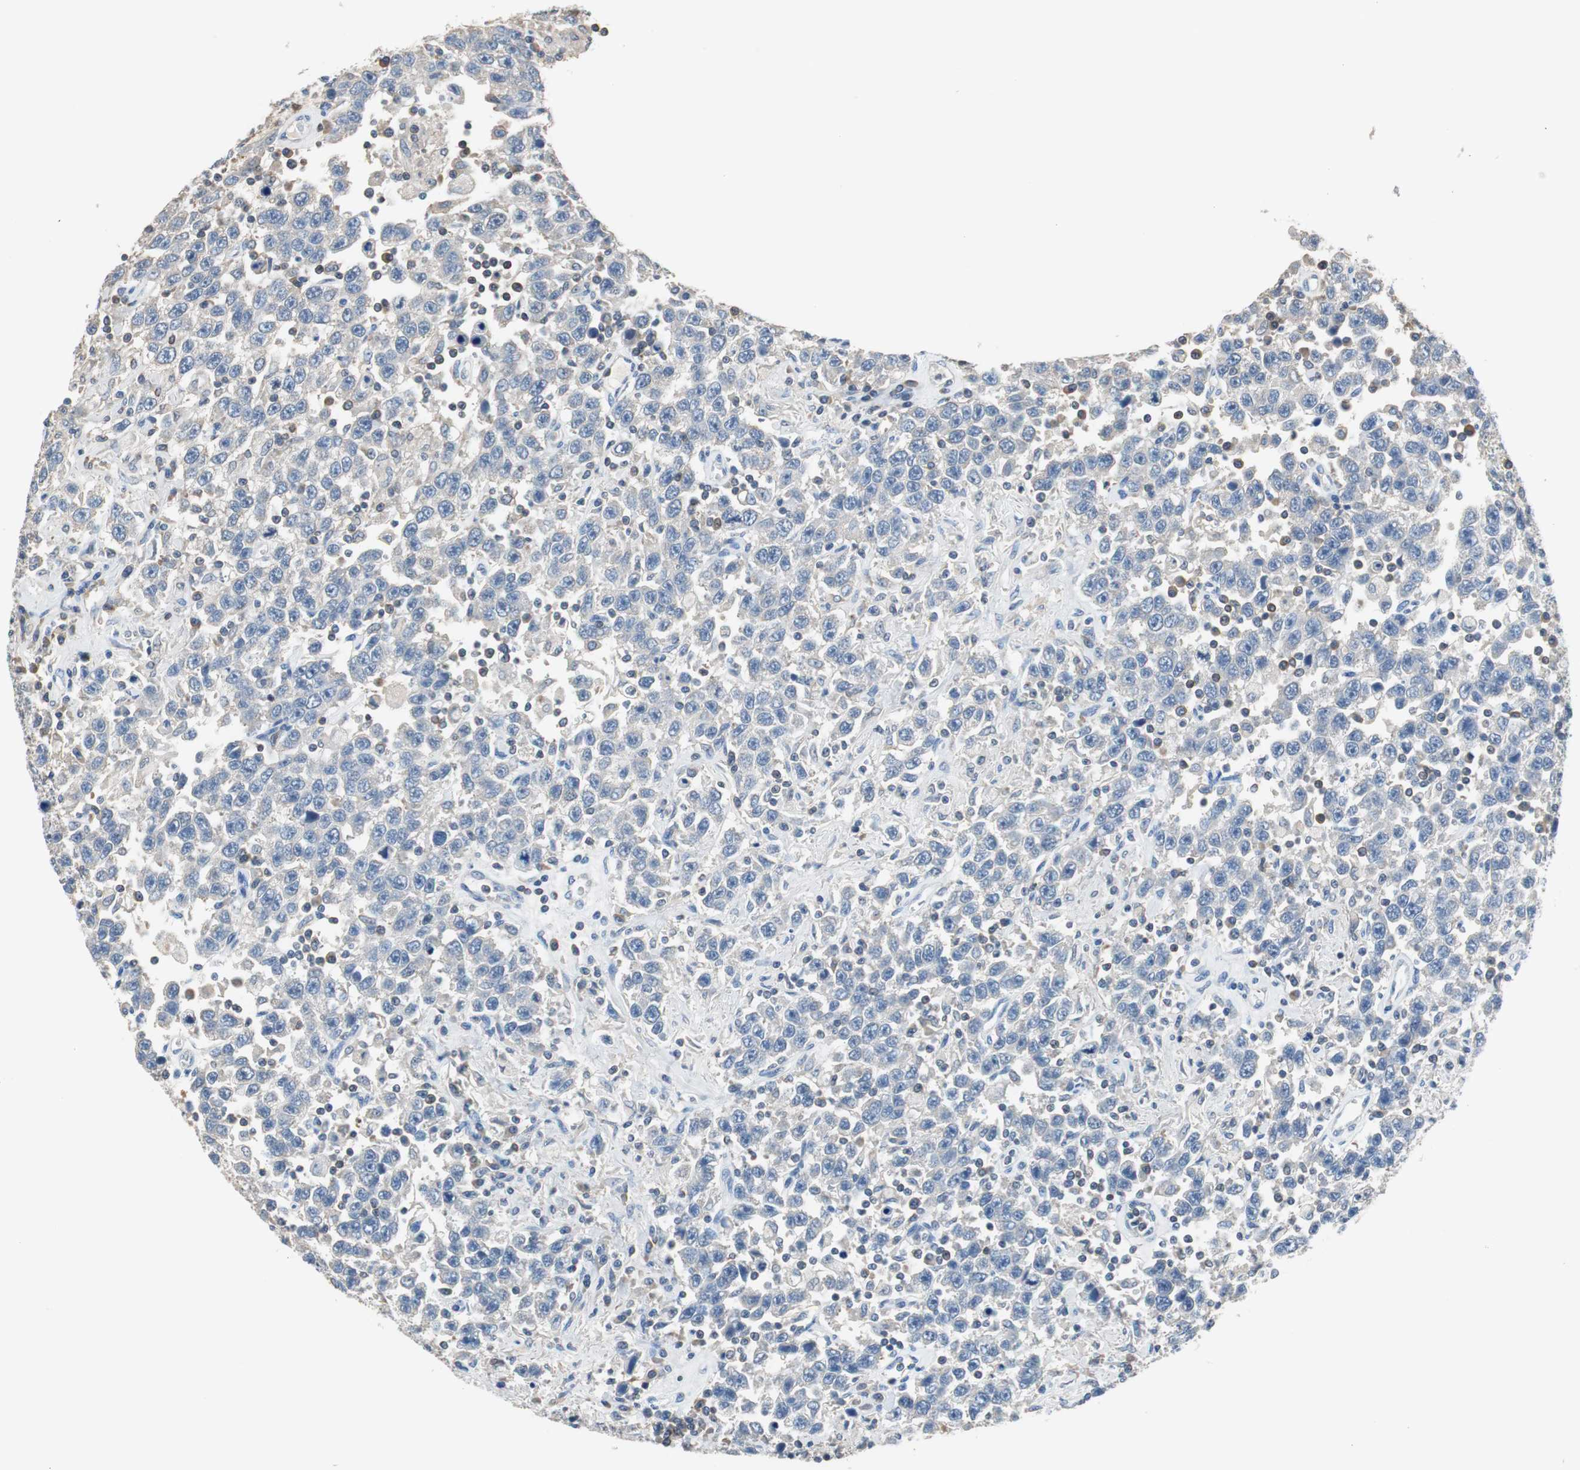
{"staining": {"intensity": "negative", "quantity": "none", "location": "none"}, "tissue": "testis cancer", "cell_type": "Tumor cells", "image_type": "cancer", "snomed": [{"axis": "morphology", "description": "Seminoma, NOS"}, {"axis": "topography", "description": "Testis"}], "caption": "An IHC image of testis cancer (seminoma) is shown. There is no staining in tumor cells of testis cancer (seminoma).", "gene": "PRKCA", "patient": {"sex": "male", "age": 41}}